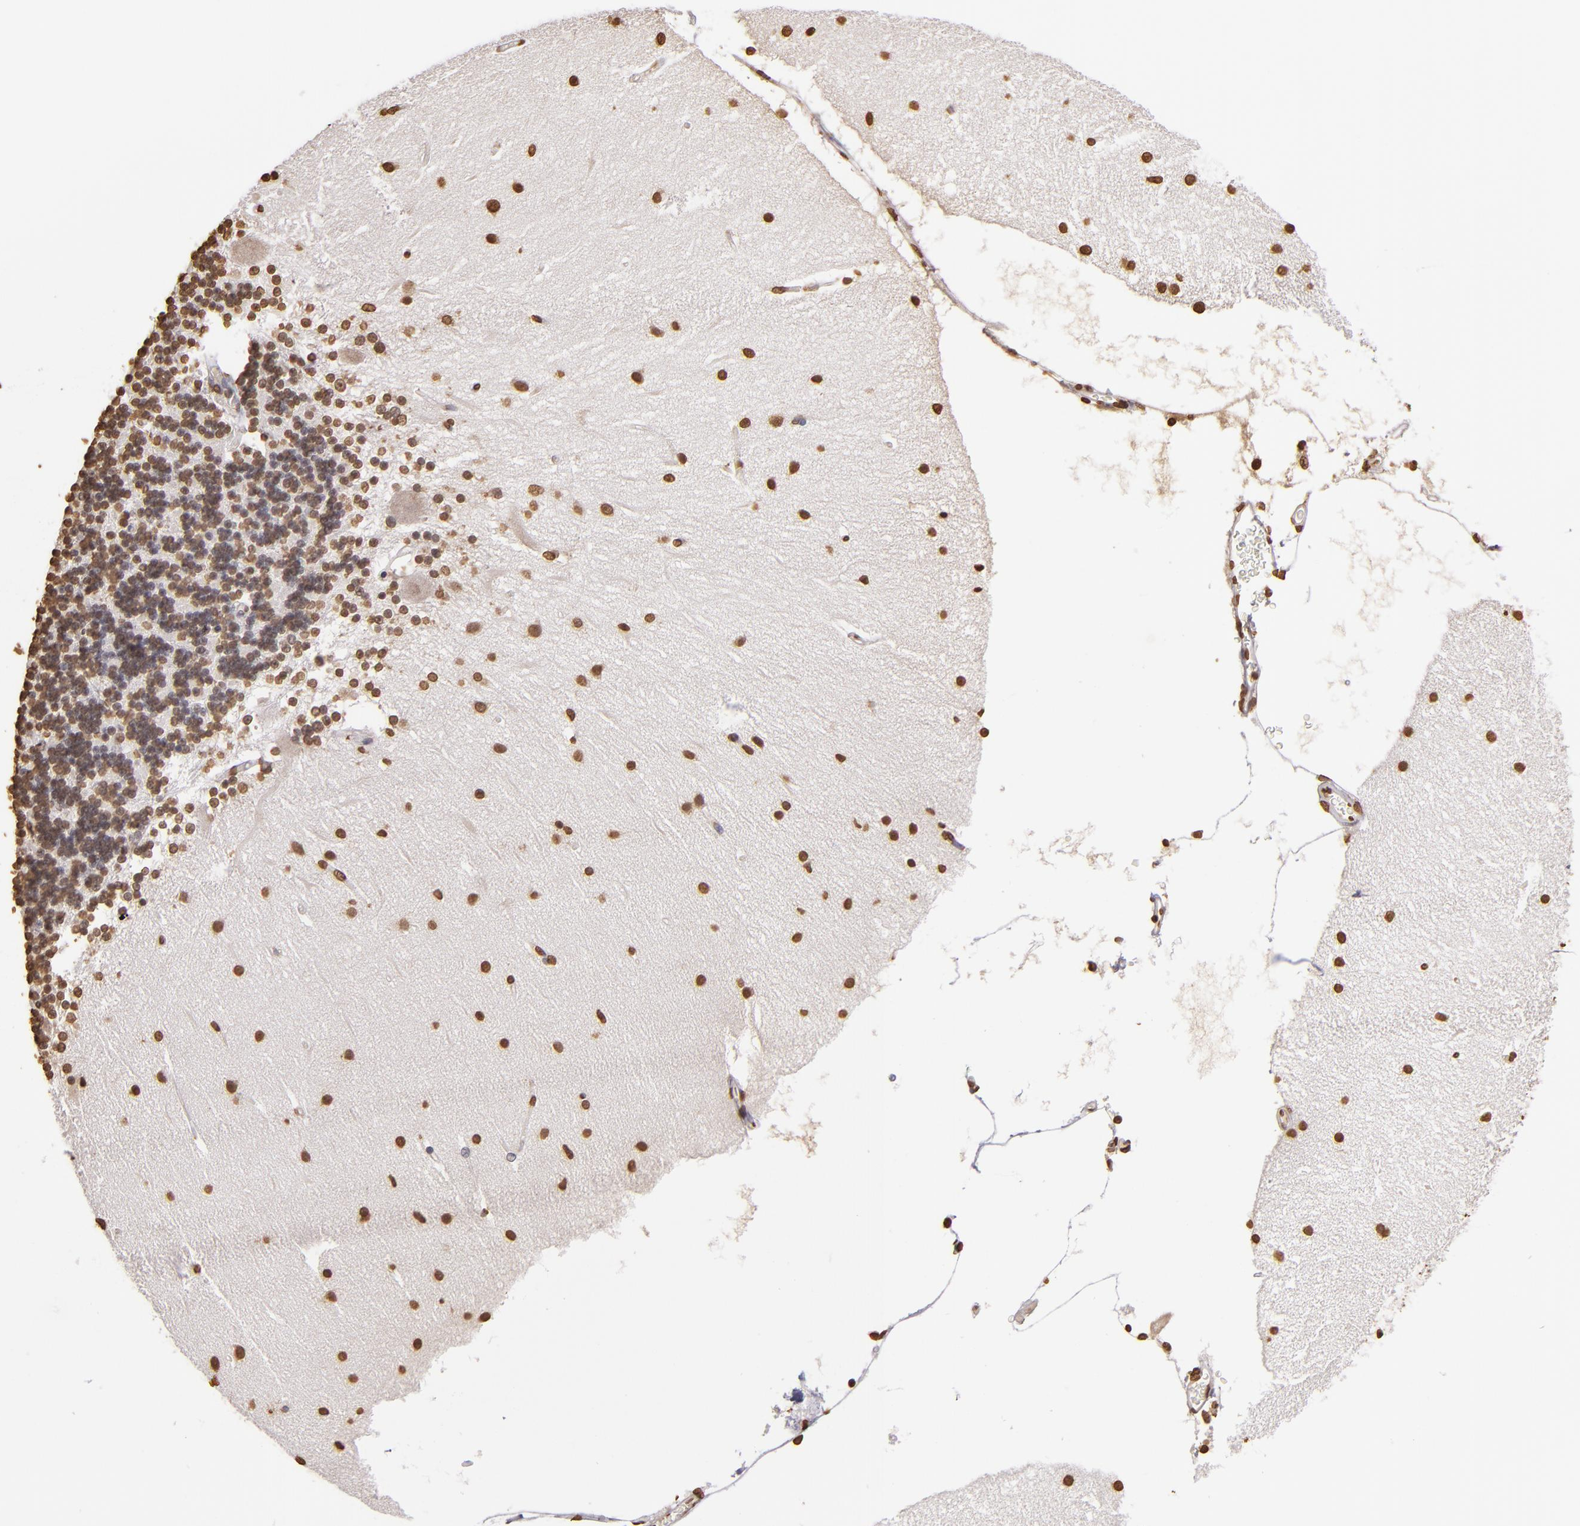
{"staining": {"intensity": "weak", "quantity": ">75%", "location": "nuclear"}, "tissue": "cerebellum", "cell_type": "Cells in granular layer", "image_type": "normal", "snomed": [{"axis": "morphology", "description": "Normal tissue, NOS"}, {"axis": "topography", "description": "Cerebellum"}], "caption": "Immunohistochemistry histopathology image of normal cerebellum stained for a protein (brown), which reveals low levels of weak nuclear staining in approximately >75% of cells in granular layer.", "gene": "LBX1", "patient": {"sex": "female", "age": 54}}